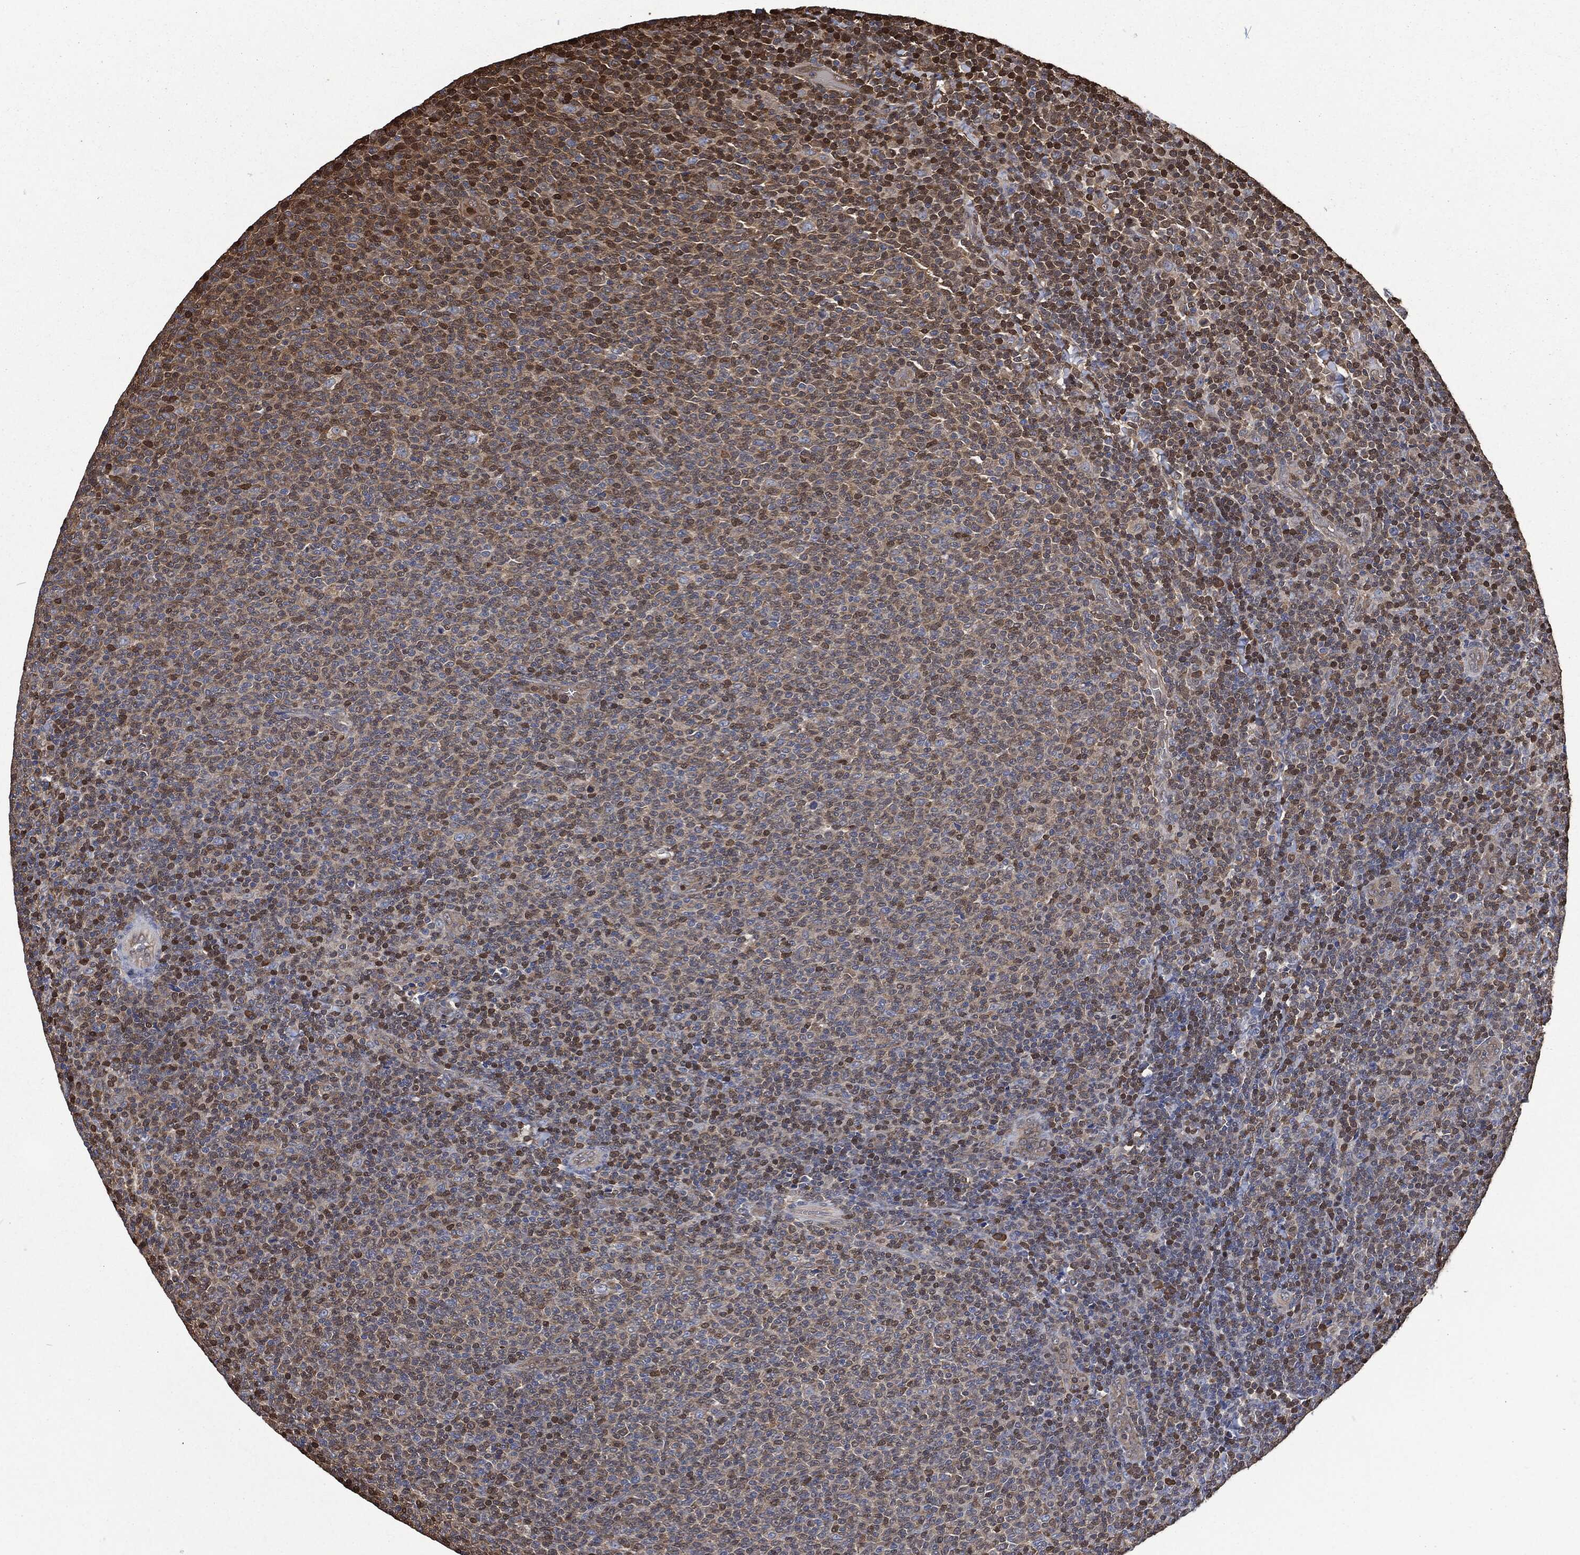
{"staining": {"intensity": "moderate", "quantity": "25%-75%", "location": "cytoplasmic/membranous,nuclear"}, "tissue": "lymphoma", "cell_type": "Tumor cells", "image_type": "cancer", "snomed": [{"axis": "morphology", "description": "Malignant lymphoma, non-Hodgkin's type, Low grade"}, {"axis": "topography", "description": "Lymph node"}], "caption": "Brown immunohistochemical staining in human low-grade malignant lymphoma, non-Hodgkin's type exhibits moderate cytoplasmic/membranous and nuclear positivity in about 25%-75% of tumor cells. The staining is performed using DAB brown chromogen to label protein expression. The nuclei are counter-stained blue using hematoxylin.", "gene": "PRDX4", "patient": {"sex": "male", "age": 52}}